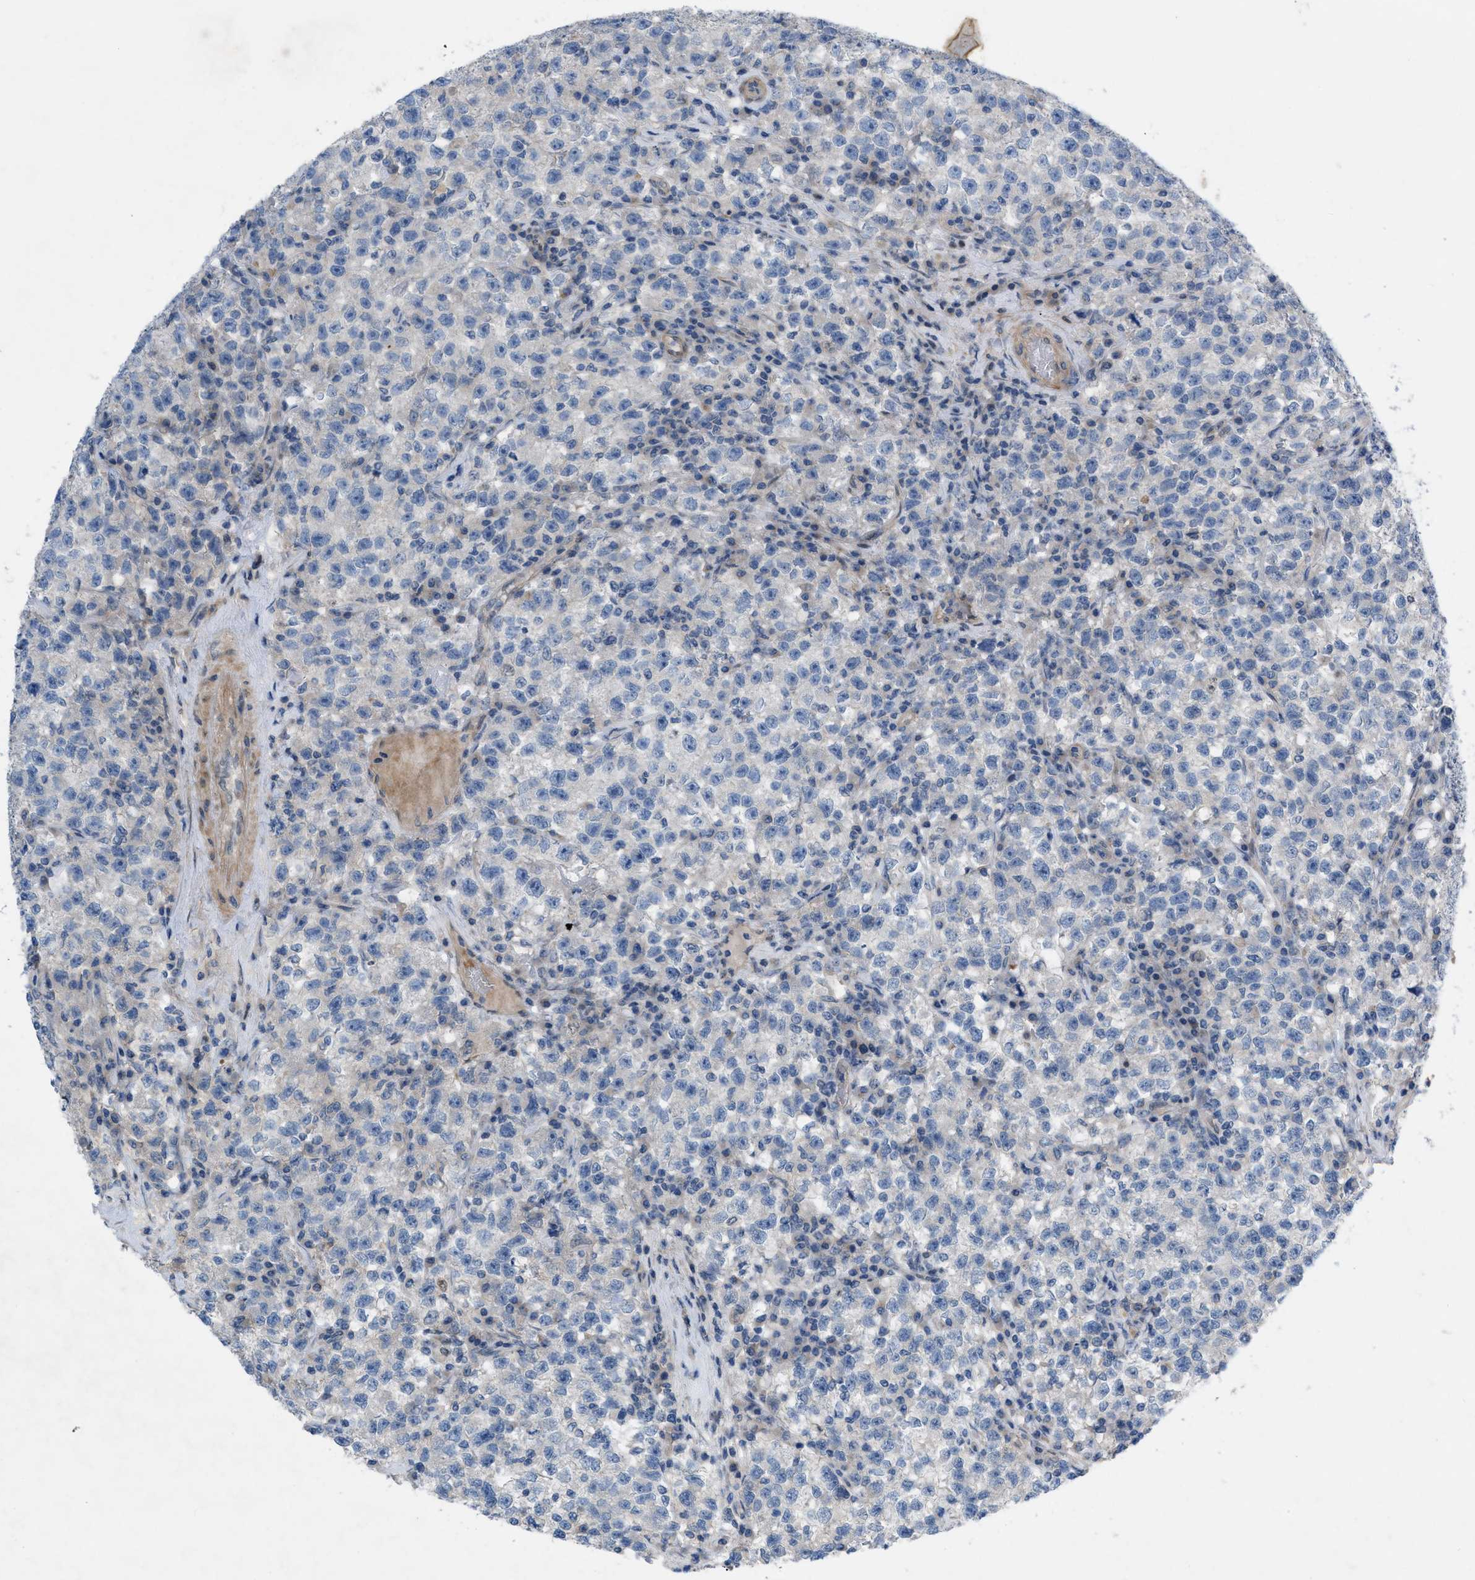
{"staining": {"intensity": "negative", "quantity": "none", "location": "none"}, "tissue": "testis cancer", "cell_type": "Tumor cells", "image_type": "cancer", "snomed": [{"axis": "morphology", "description": "Seminoma, NOS"}, {"axis": "topography", "description": "Testis"}], "caption": "Seminoma (testis) was stained to show a protein in brown. There is no significant expression in tumor cells.", "gene": "NDEL1", "patient": {"sex": "male", "age": 22}}